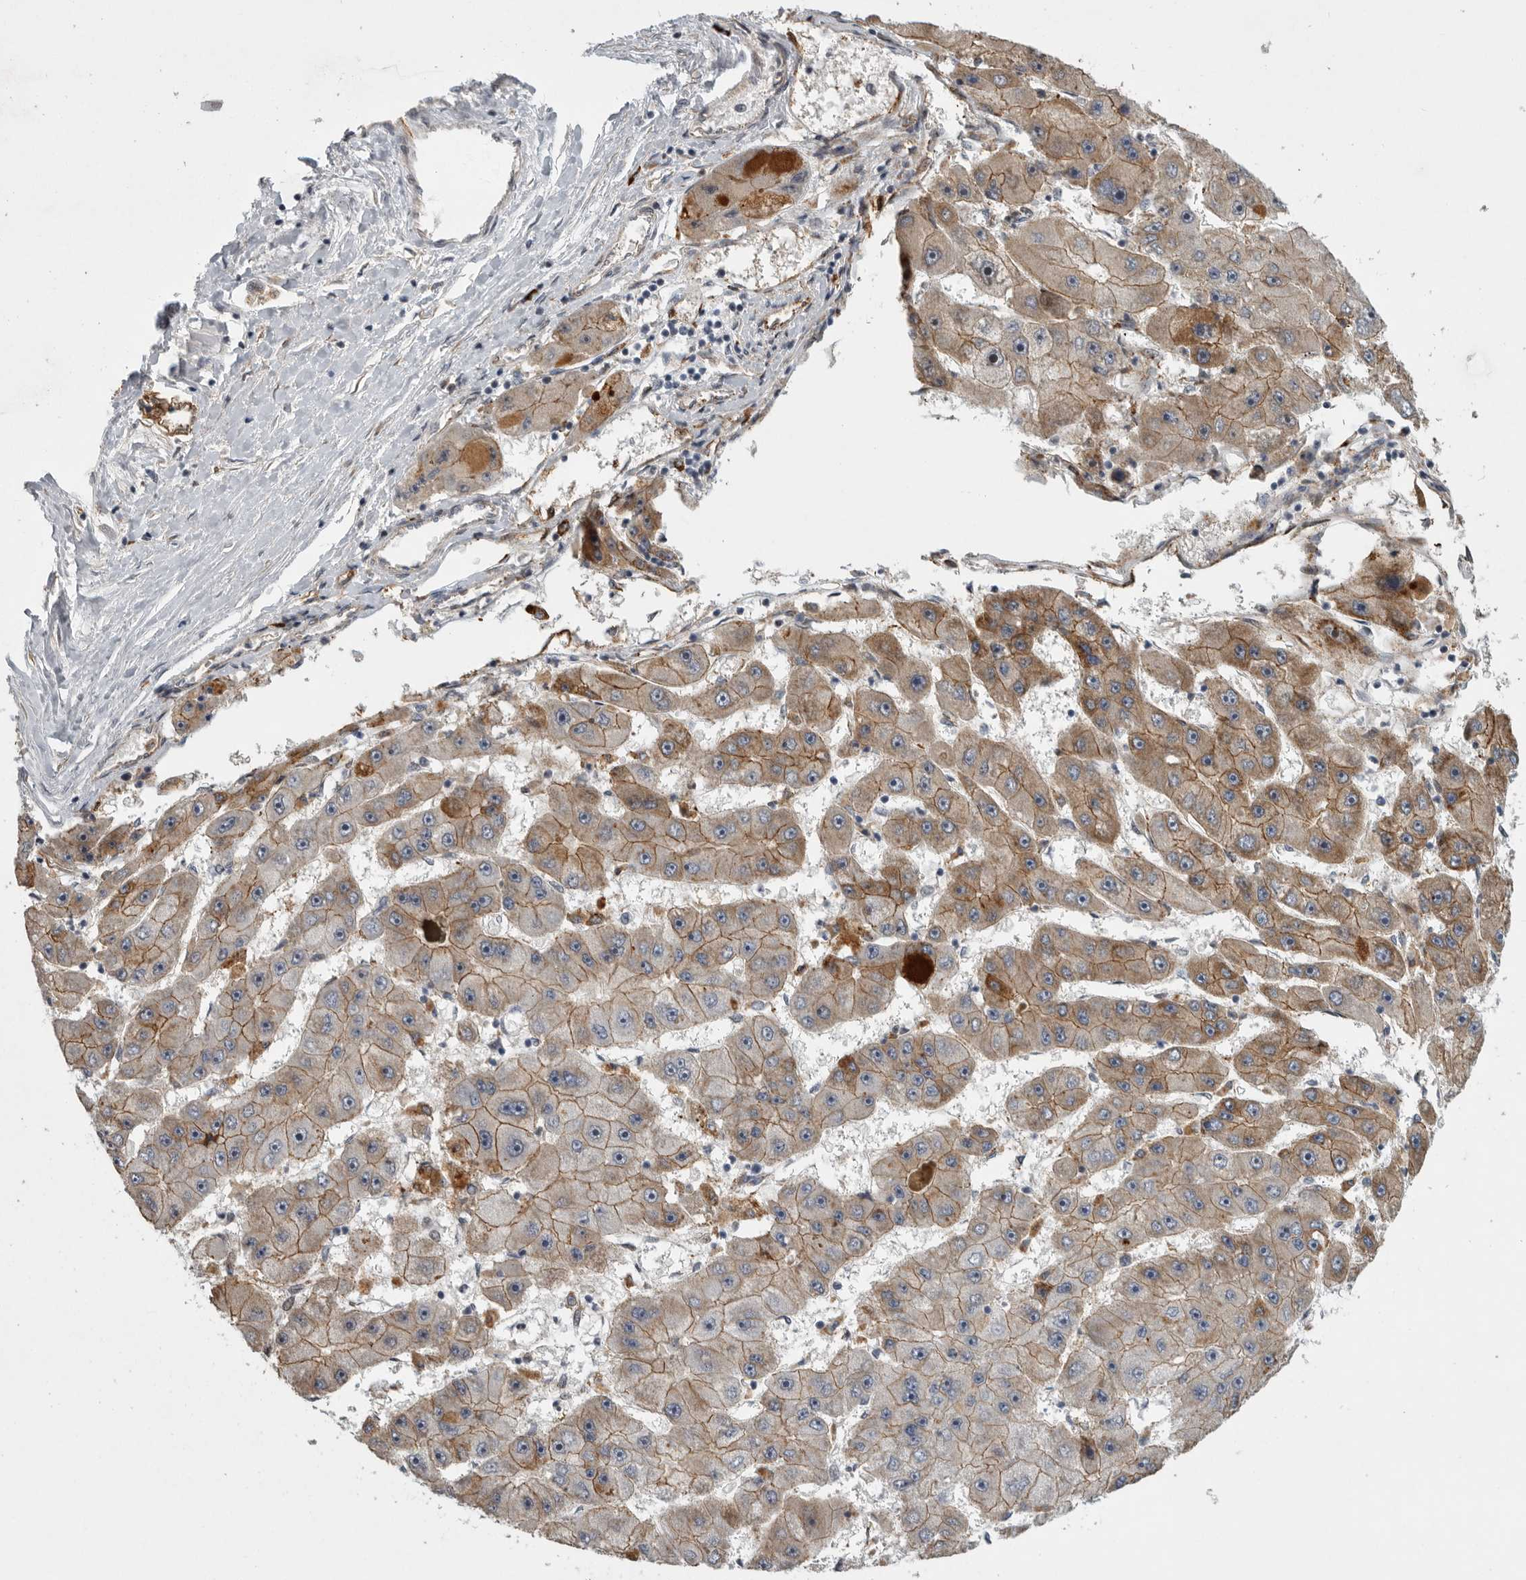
{"staining": {"intensity": "moderate", "quantity": ">75%", "location": "cytoplasmic/membranous"}, "tissue": "liver cancer", "cell_type": "Tumor cells", "image_type": "cancer", "snomed": [{"axis": "morphology", "description": "Carcinoma, Hepatocellular, NOS"}, {"axis": "topography", "description": "Liver"}], "caption": "Immunohistochemical staining of human liver cancer (hepatocellular carcinoma) displays medium levels of moderate cytoplasmic/membranous expression in approximately >75% of tumor cells.", "gene": "MPDZ", "patient": {"sex": "female", "age": 61}}